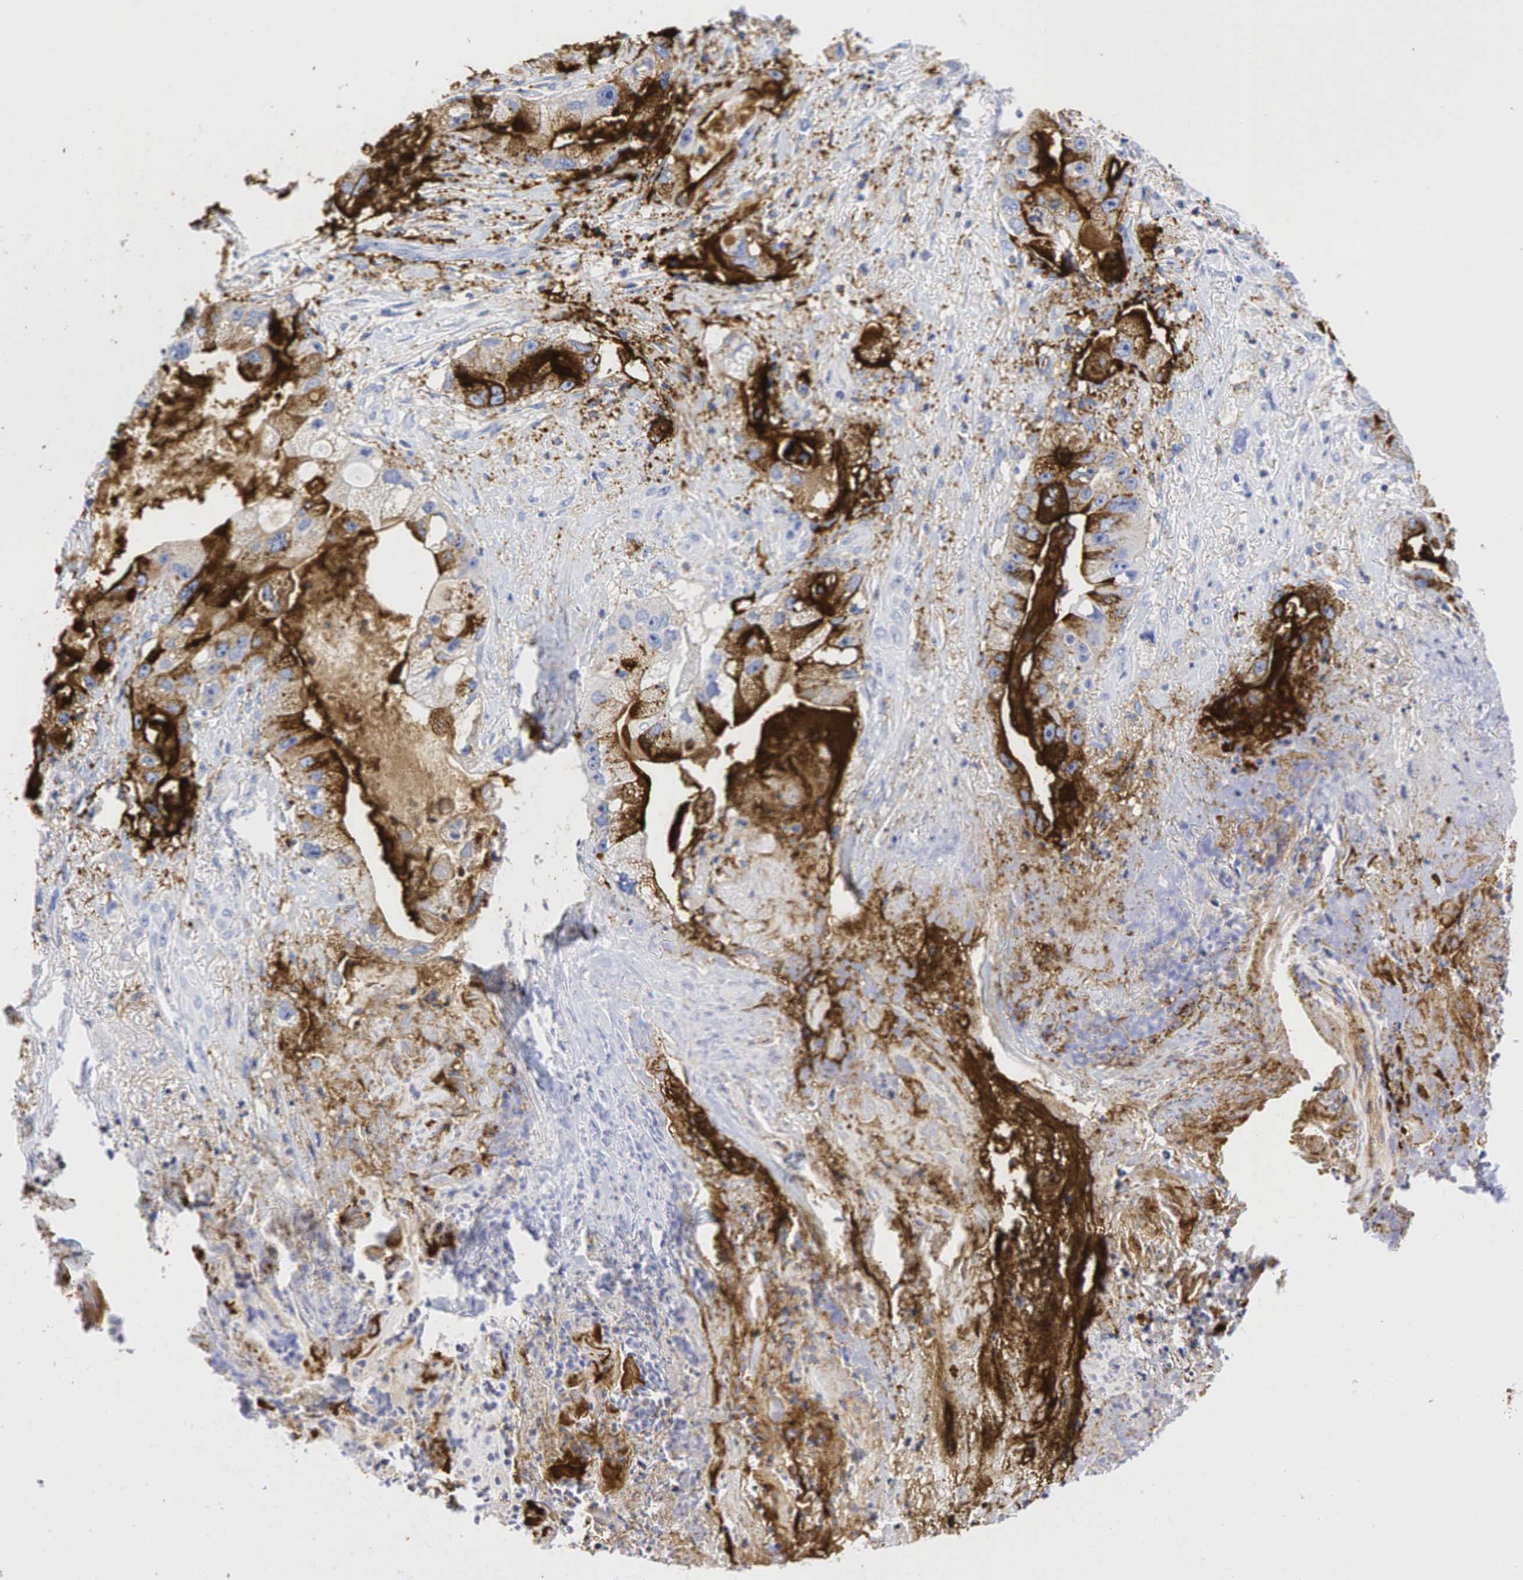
{"staining": {"intensity": "strong", "quantity": "25%-75%", "location": "cytoplasmic/membranous"}, "tissue": "pancreatic cancer", "cell_type": "Tumor cells", "image_type": "cancer", "snomed": [{"axis": "morphology", "description": "Adenocarcinoma, NOS"}, {"axis": "topography", "description": "Pancreas"}, {"axis": "topography", "description": "Stomach, upper"}], "caption": "A high-resolution image shows immunohistochemistry staining of pancreatic cancer (adenocarcinoma), which shows strong cytoplasmic/membranous staining in approximately 25%-75% of tumor cells.", "gene": "SYP", "patient": {"sex": "male", "age": 77}}